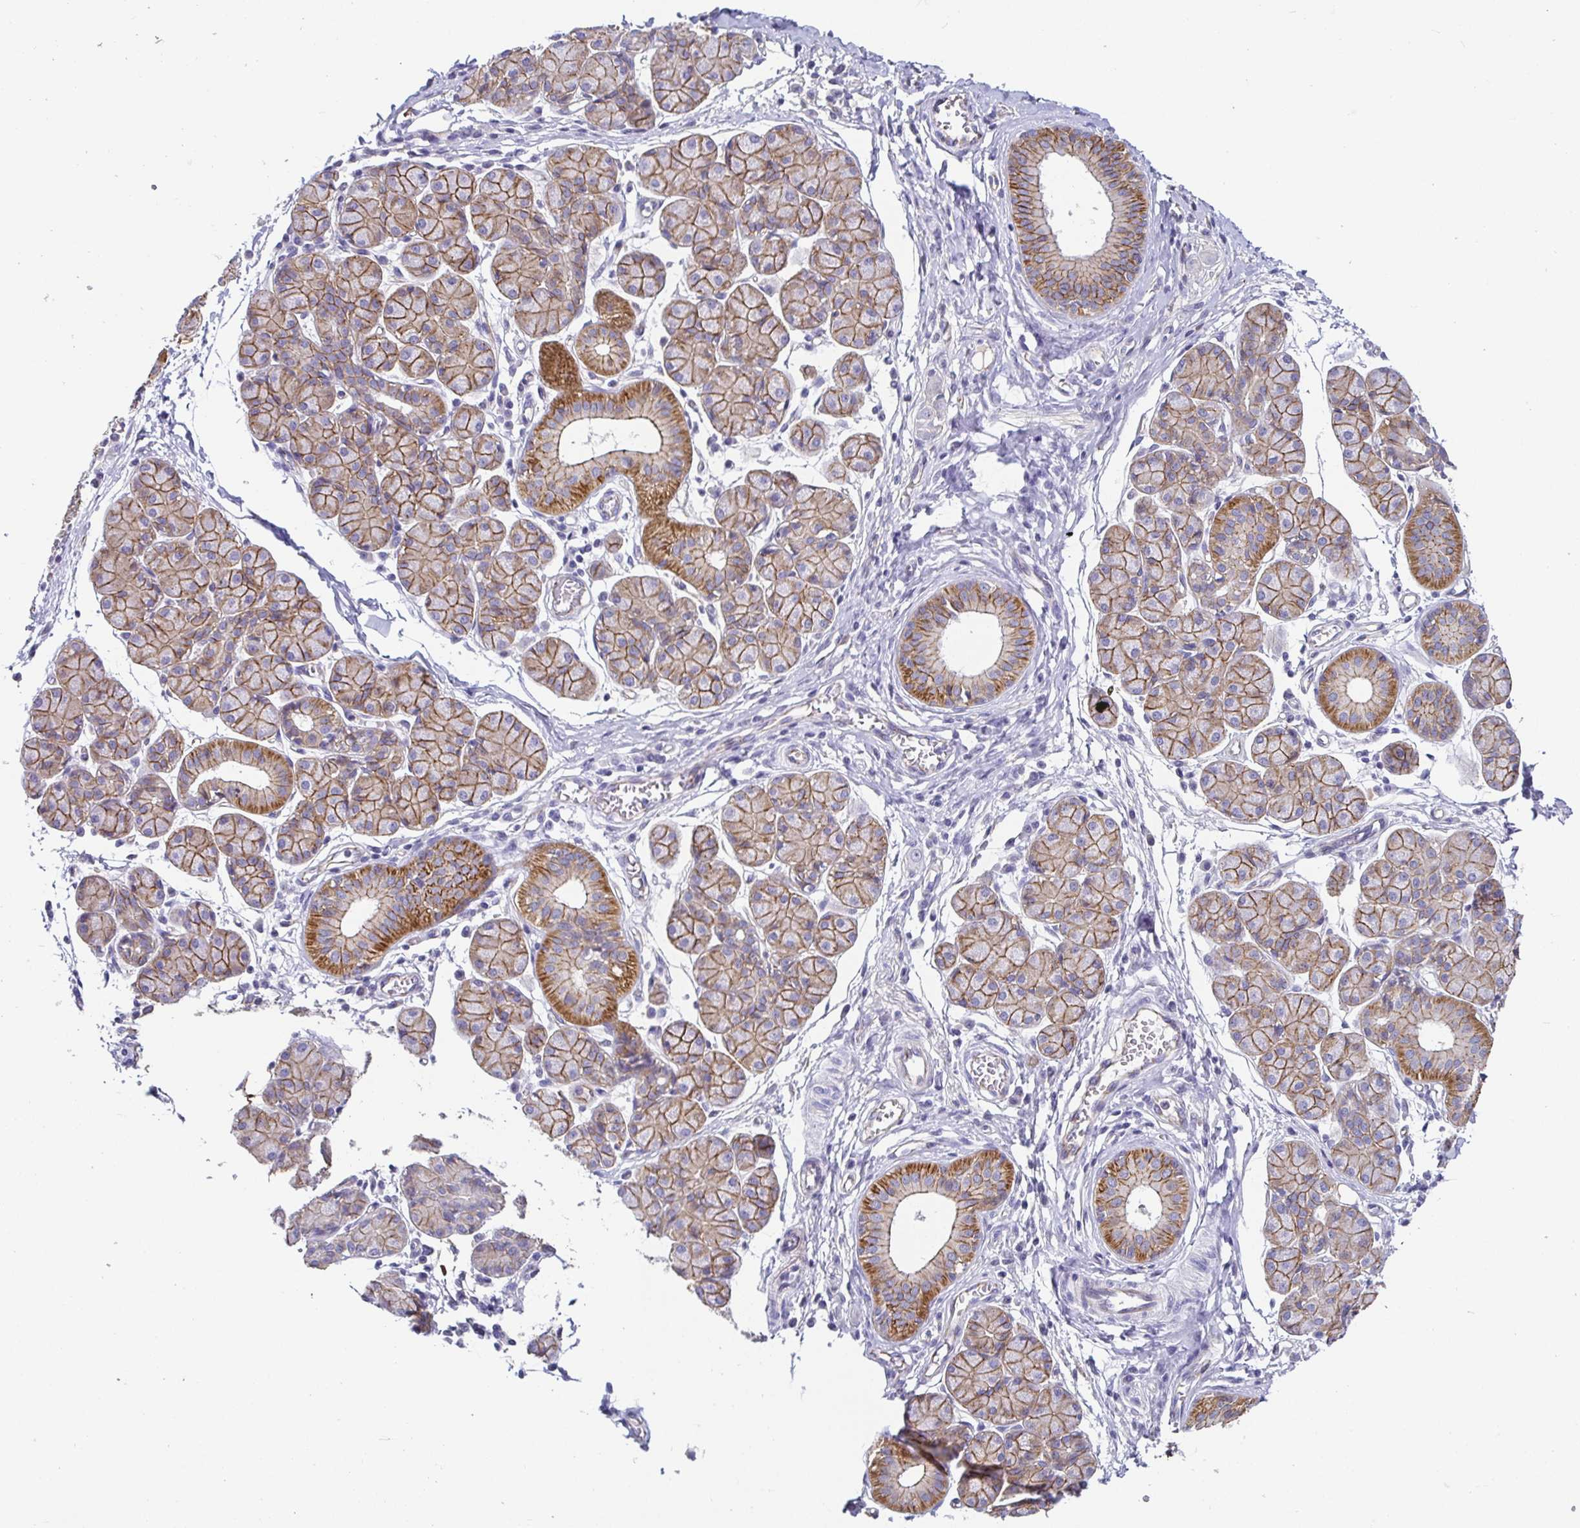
{"staining": {"intensity": "moderate", "quantity": ">75%", "location": "cytoplasmic/membranous"}, "tissue": "salivary gland", "cell_type": "Glandular cells", "image_type": "normal", "snomed": [{"axis": "morphology", "description": "Normal tissue, NOS"}, {"axis": "morphology", "description": "Inflammation, NOS"}, {"axis": "topography", "description": "Lymph node"}, {"axis": "topography", "description": "Salivary gland"}], "caption": "A medium amount of moderate cytoplasmic/membranous positivity is seen in about >75% of glandular cells in benign salivary gland.", "gene": "PIWIL3", "patient": {"sex": "male", "age": 3}}